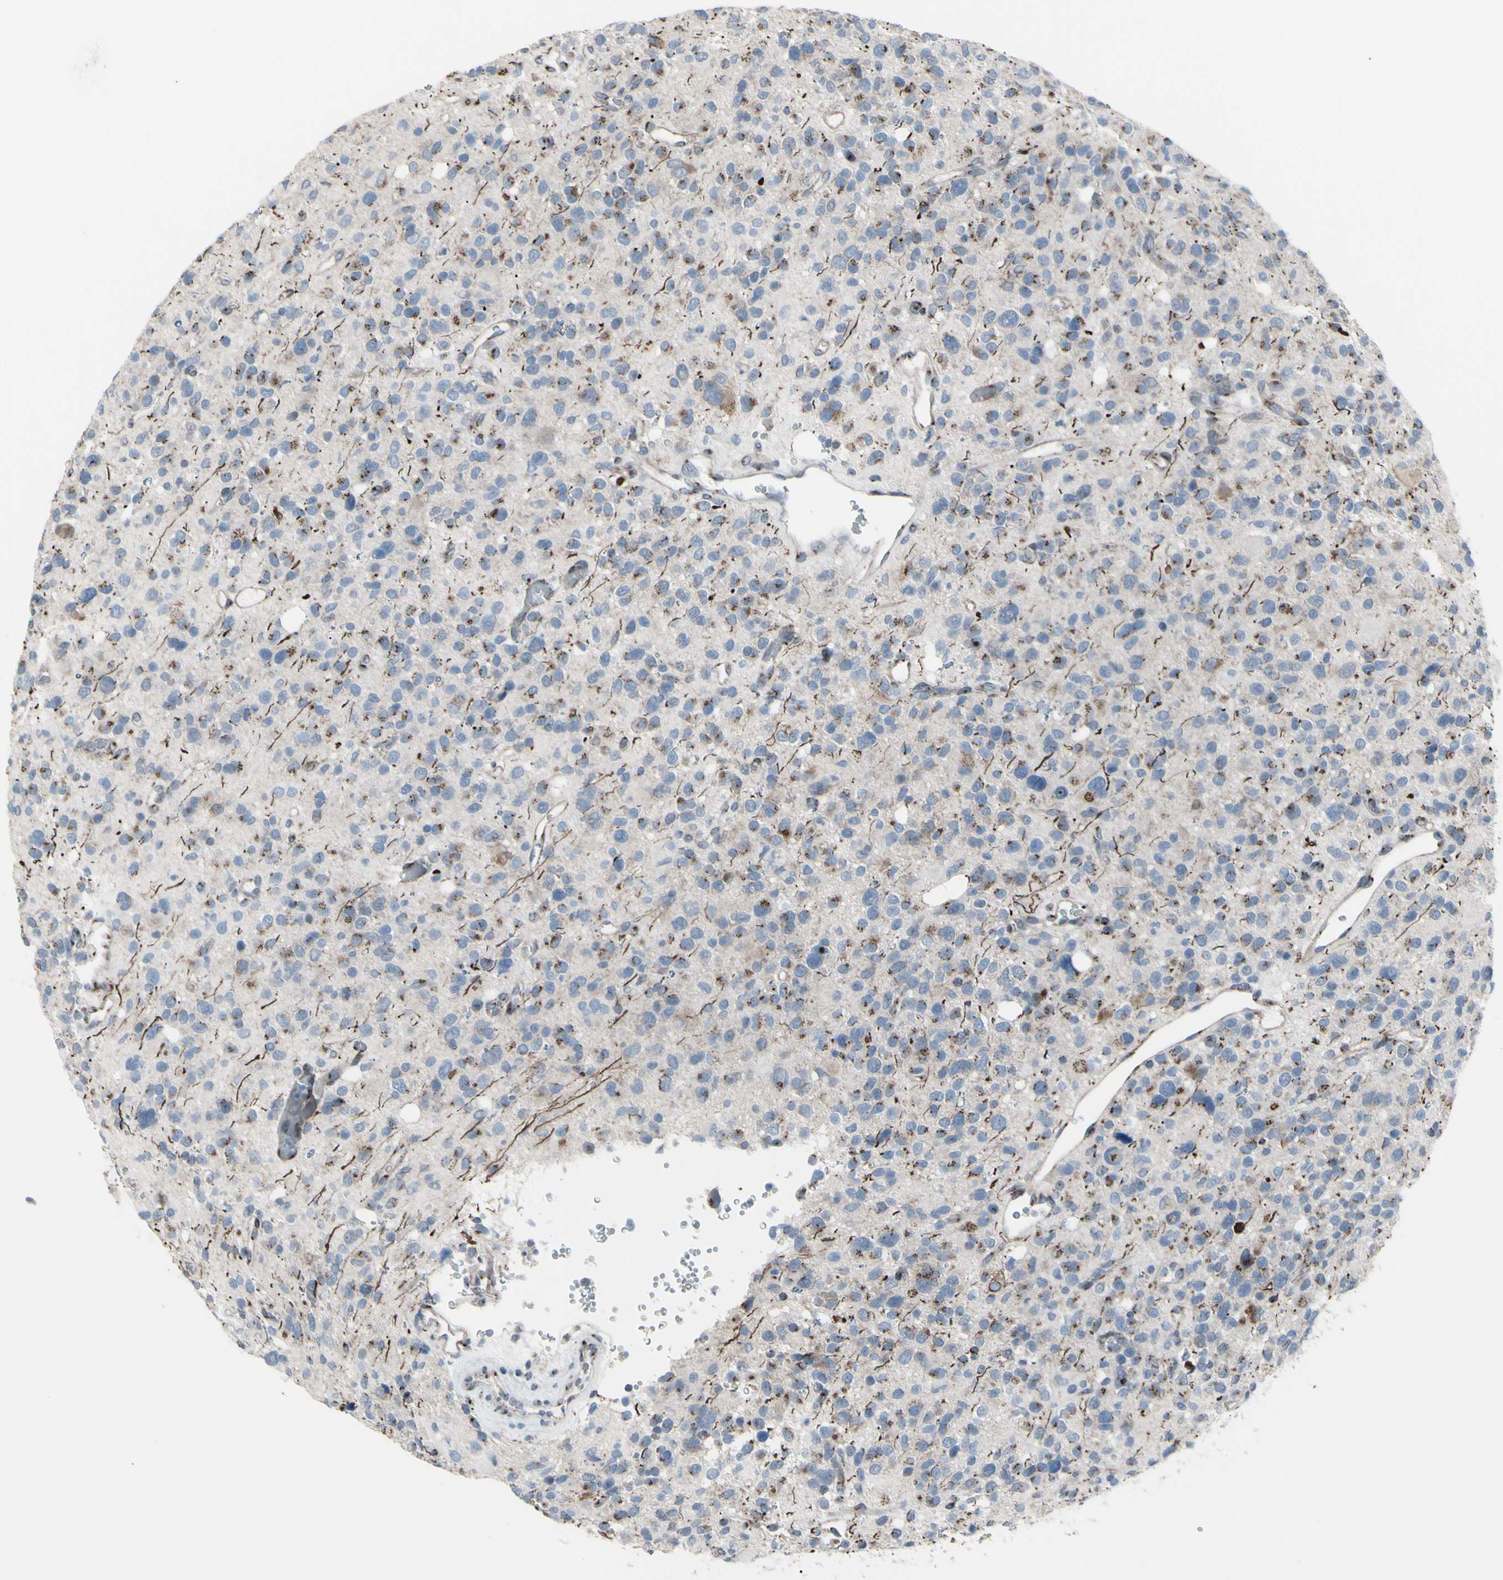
{"staining": {"intensity": "moderate", "quantity": "25%-75%", "location": "cytoplasmic/membranous"}, "tissue": "glioma", "cell_type": "Tumor cells", "image_type": "cancer", "snomed": [{"axis": "morphology", "description": "Glioma, malignant, High grade"}, {"axis": "topography", "description": "Brain"}], "caption": "A histopathology image of human malignant high-grade glioma stained for a protein shows moderate cytoplasmic/membranous brown staining in tumor cells. The protein is shown in brown color, while the nuclei are stained blue.", "gene": "GLG1", "patient": {"sex": "male", "age": 48}}